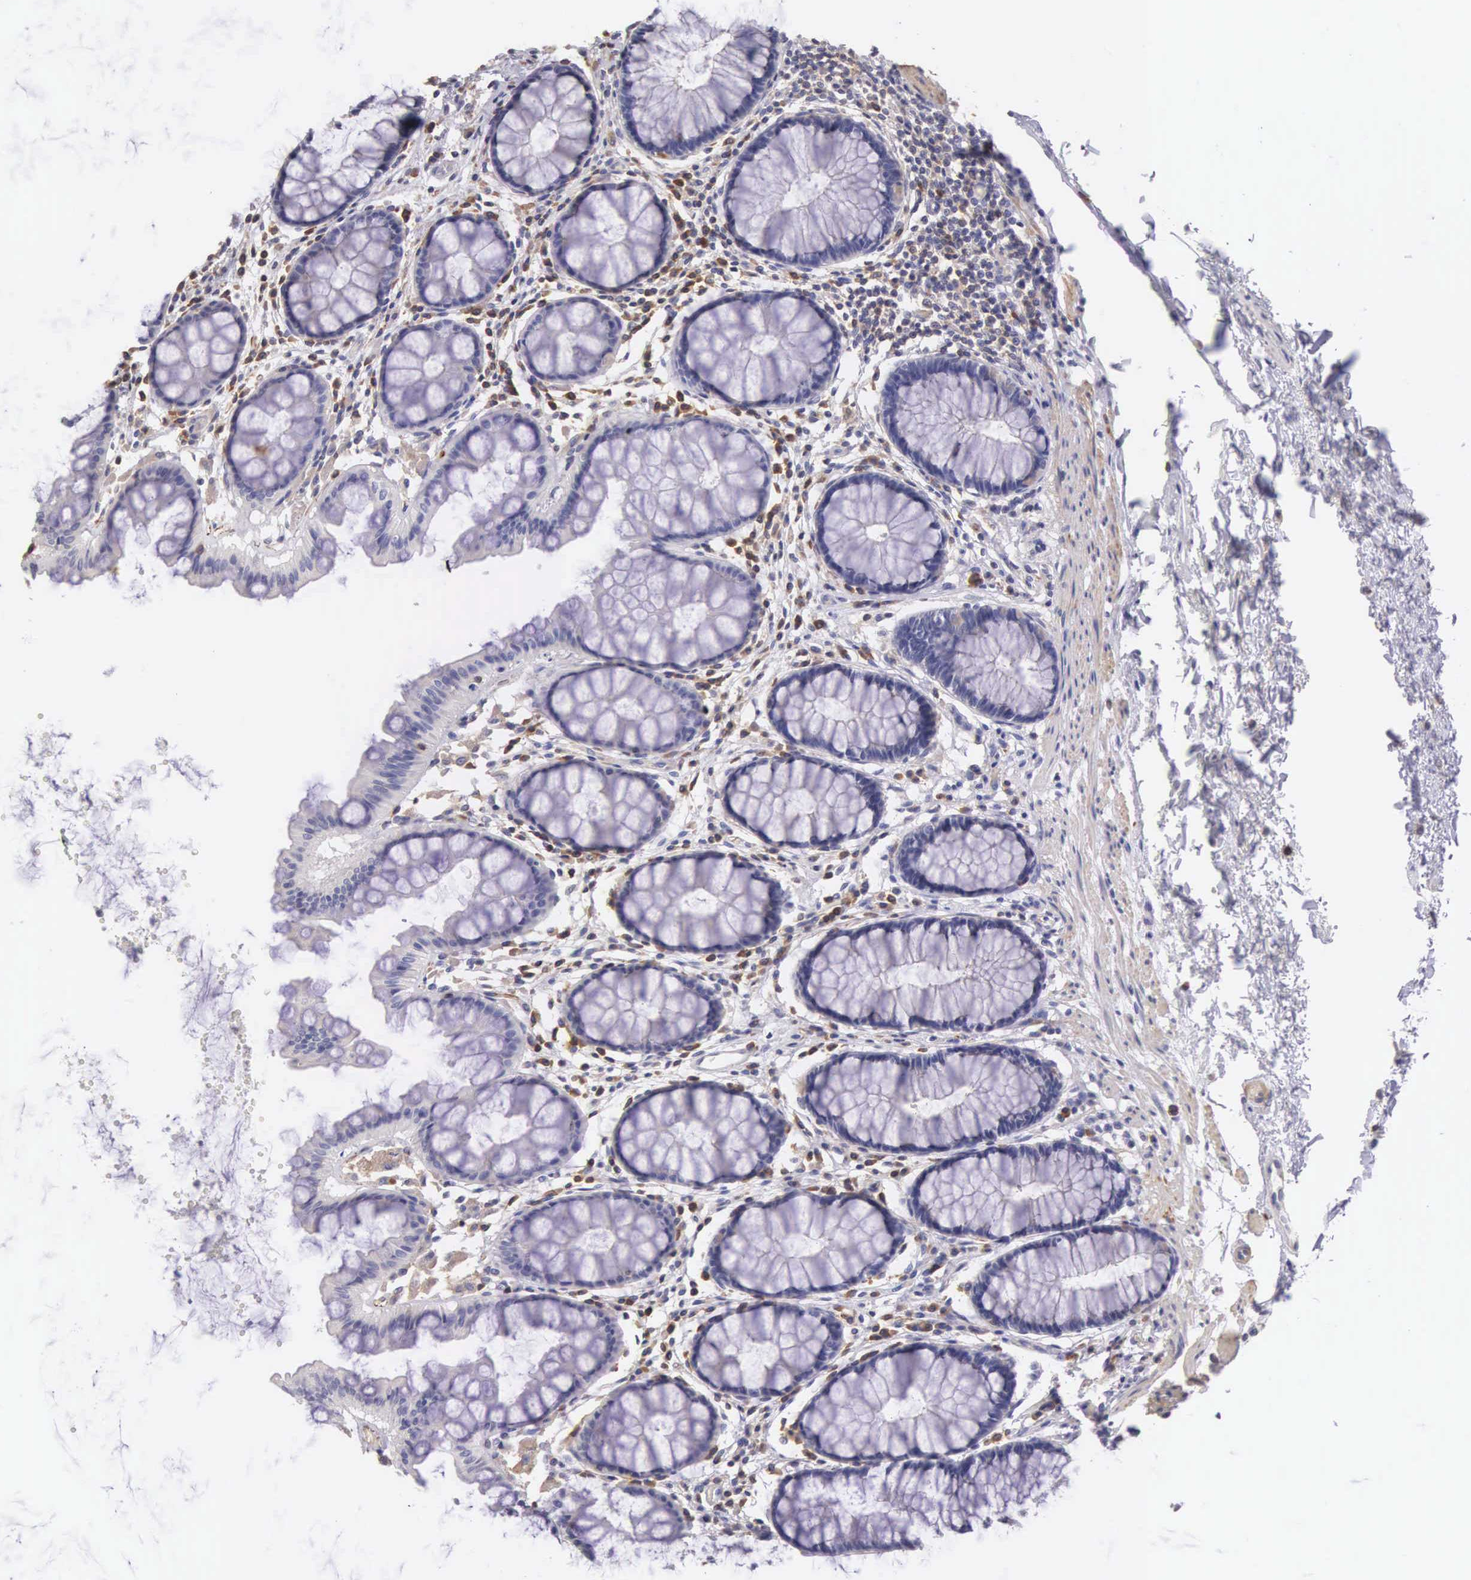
{"staining": {"intensity": "negative", "quantity": "none", "location": "none"}, "tissue": "rectum", "cell_type": "Glandular cells", "image_type": "normal", "snomed": [{"axis": "morphology", "description": "Normal tissue, NOS"}, {"axis": "topography", "description": "Rectum"}], "caption": "Micrograph shows no significant protein expression in glandular cells of benign rectum.", "gene": "OSBPL3", "patient": {"sex": "male", "age": 77}}